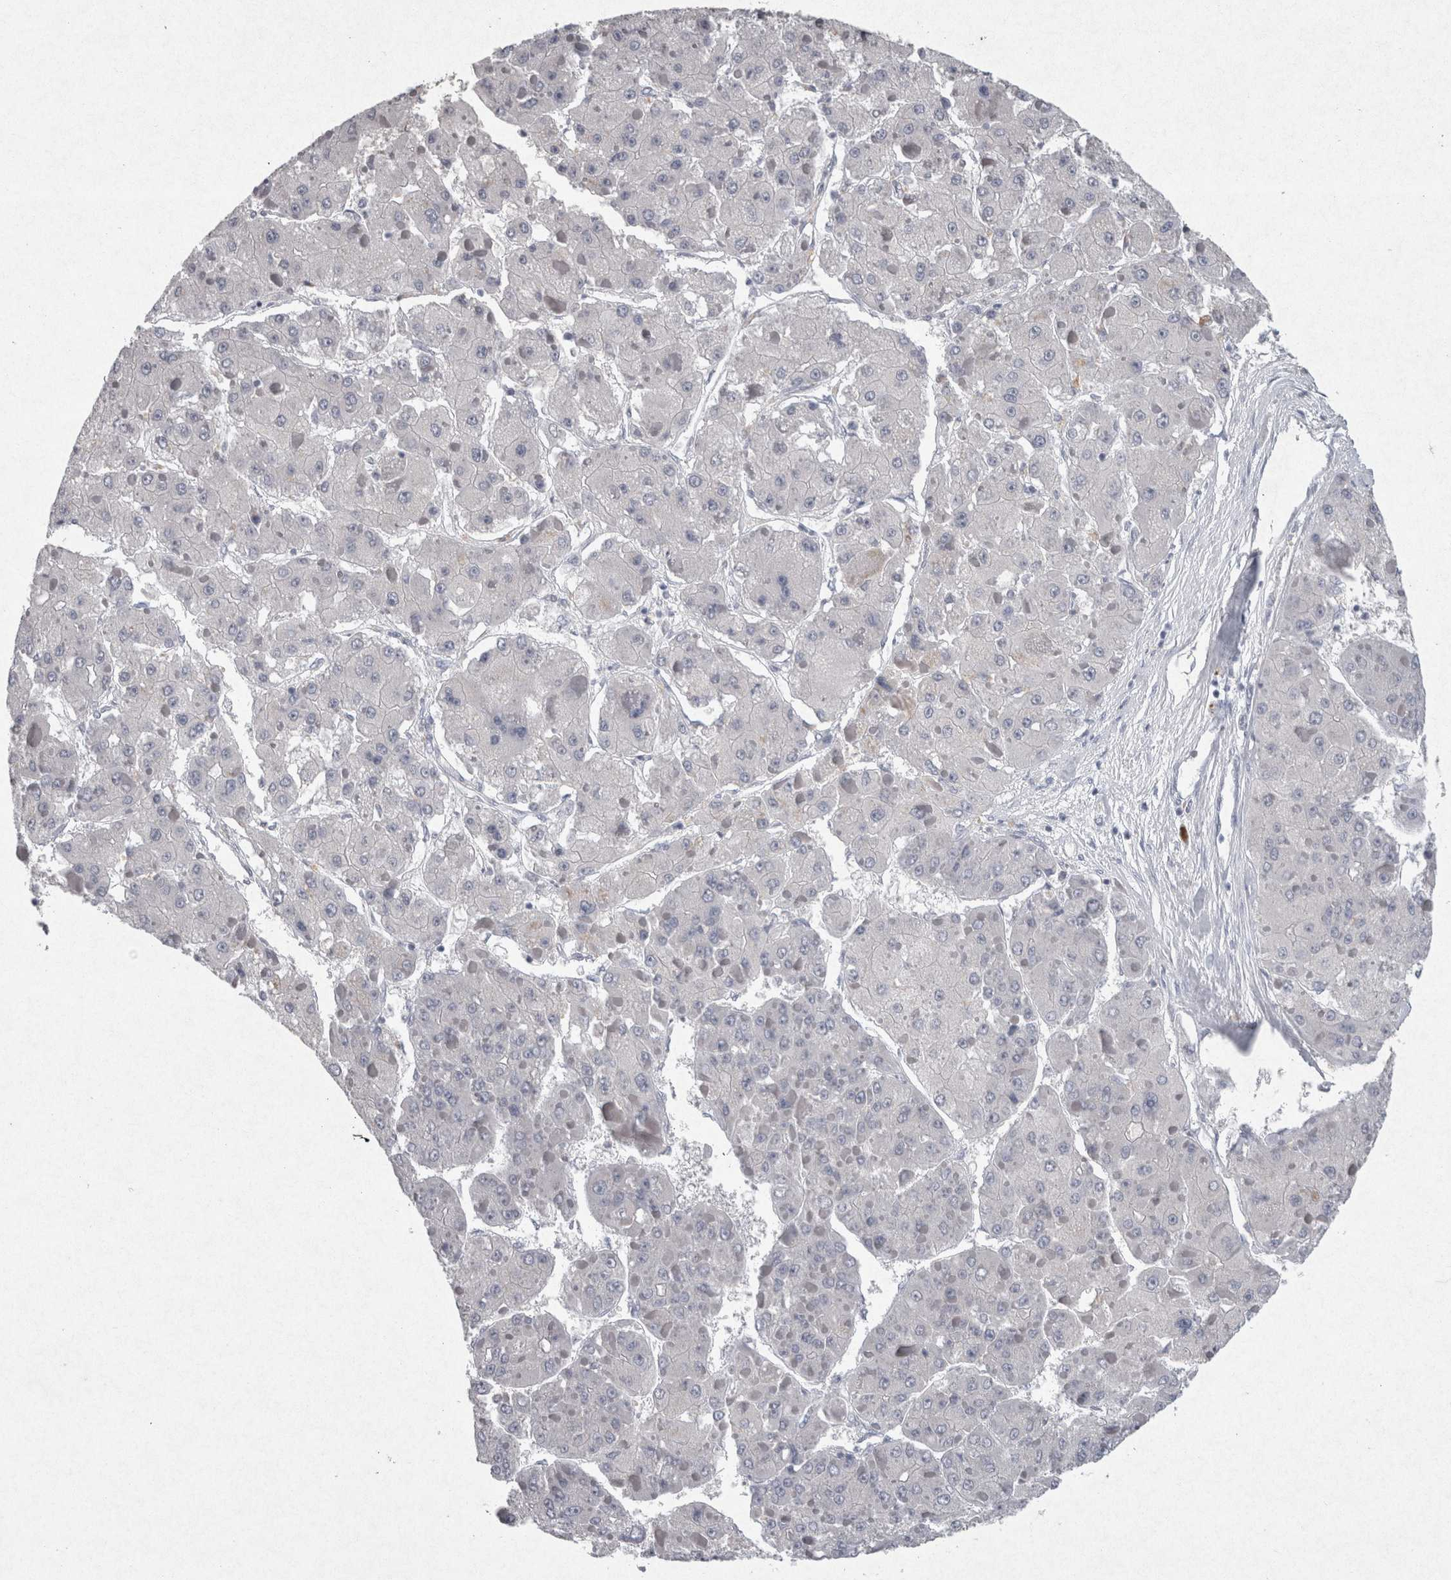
{"staining": {"intensity": "negative", "quantity": "none", "location": "none"}, "tissue": "liver cancer", "cell_type": "Tumor cells", "image_type": "cancer", "snomed": [{"axis": "morphology", "description": "Carcinoma, Hepatocellular, NOS"}, {"axis": "topography", "description": "Liver"}], "caption": "Immunohistochemistry (IHC) histopathology image of human liver hepatocellular carcinoma stained for a protein (brown), which shows no staining in tumor cells.", "gene": "PDX1", "patient": {"sex": "female", "age": 73}}